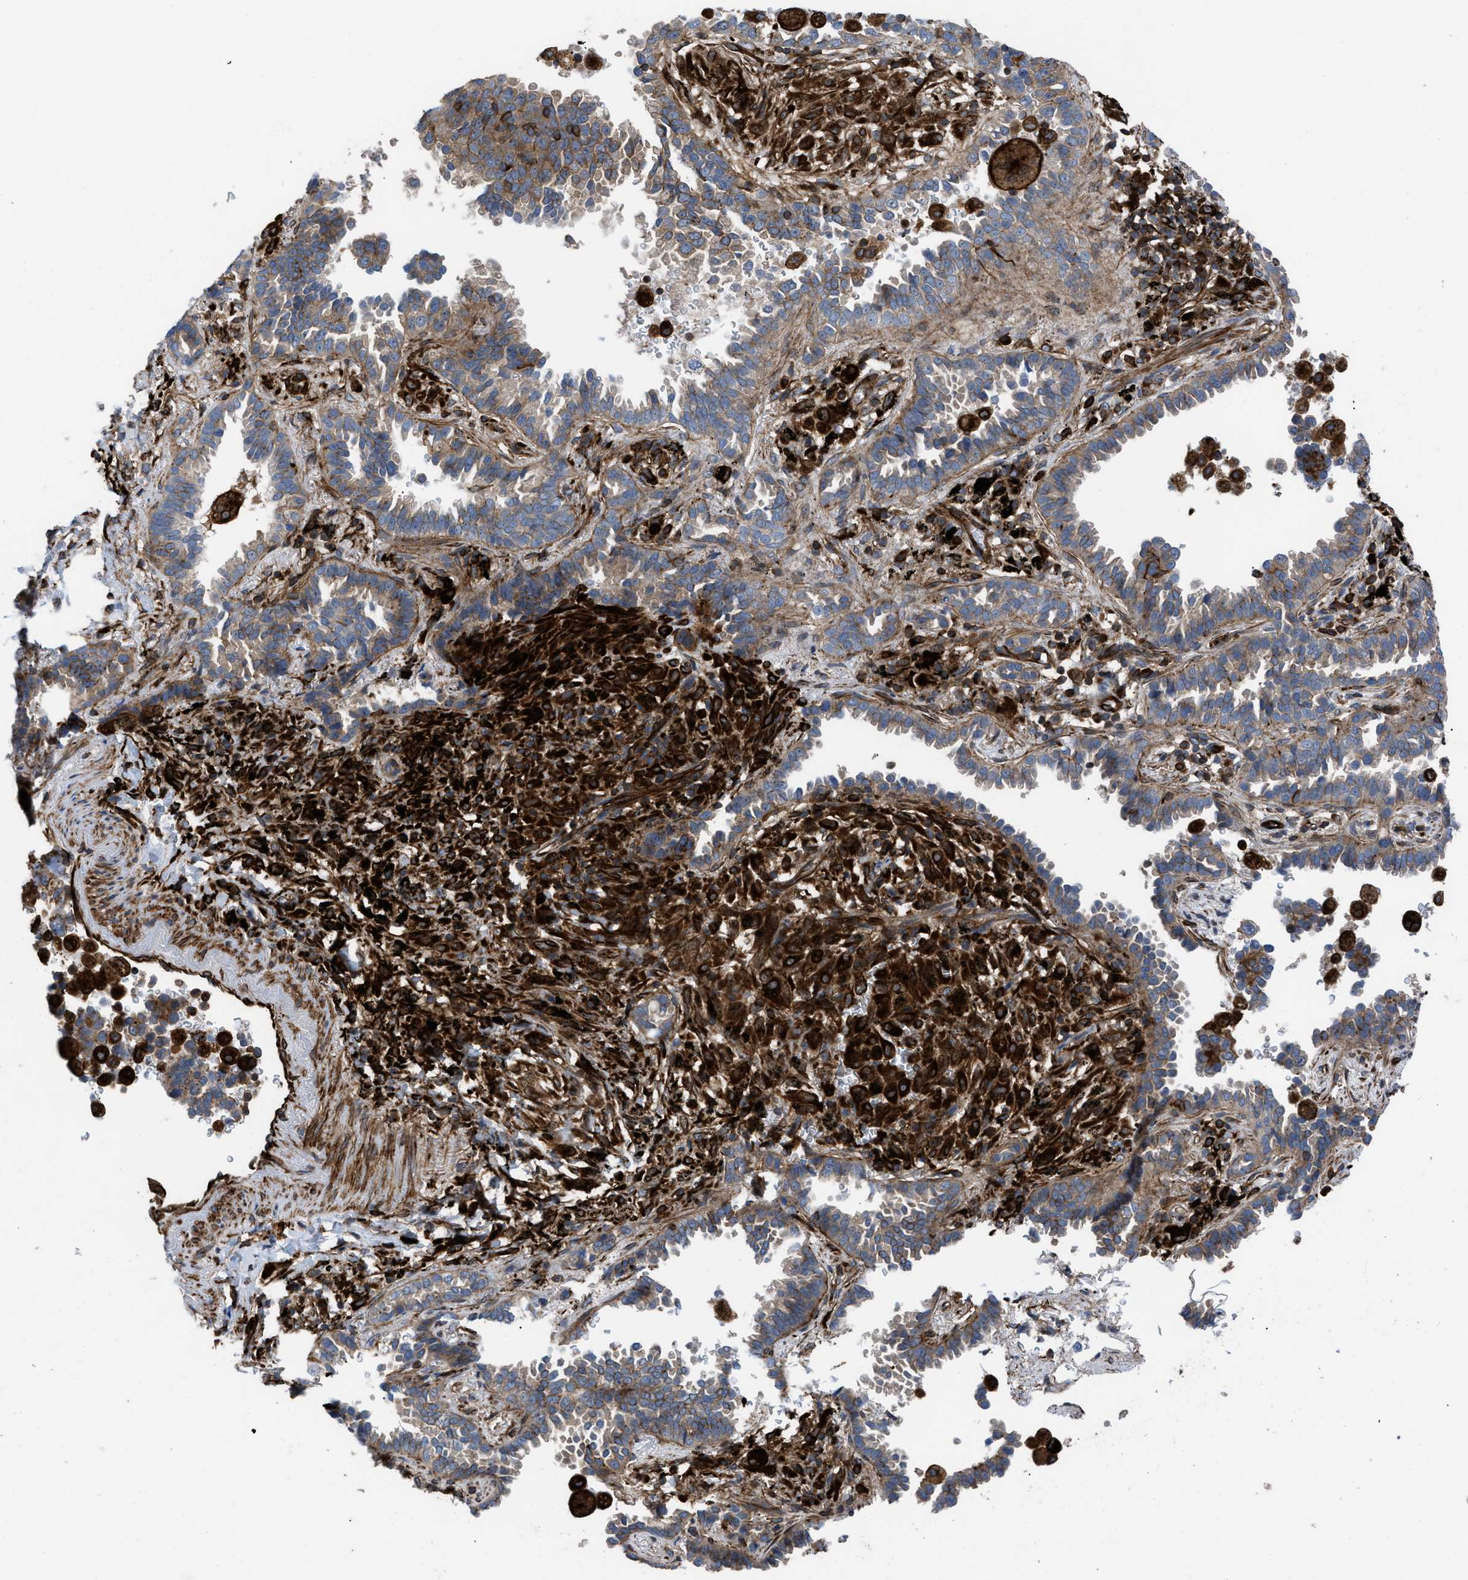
{"staining": {"intensity": "moderate", "quantity": "25%-75%", "location": "cytoplasmic/membranous"}, "tissue": "lung cancer", "cell_type": "Tumor cells", "image_type": "cancer", "snomed": [{"axis": "morphology", "description": "Normal tissue, NOS"}, {"axis": "morphology", "description": "Adenocarcinoma, NOS"}, {"axis": "topography", "description": "Lung"}], "caption": "Immunohistochemical staining of lung cancer (adenocarcinoma) exhibits medium levels of moderate cytoplasmic/membranous positivity in about 25%-75% of tumor cells.", "gene": "PTPRE", "patient": {"sex": "male", "age": 59}}